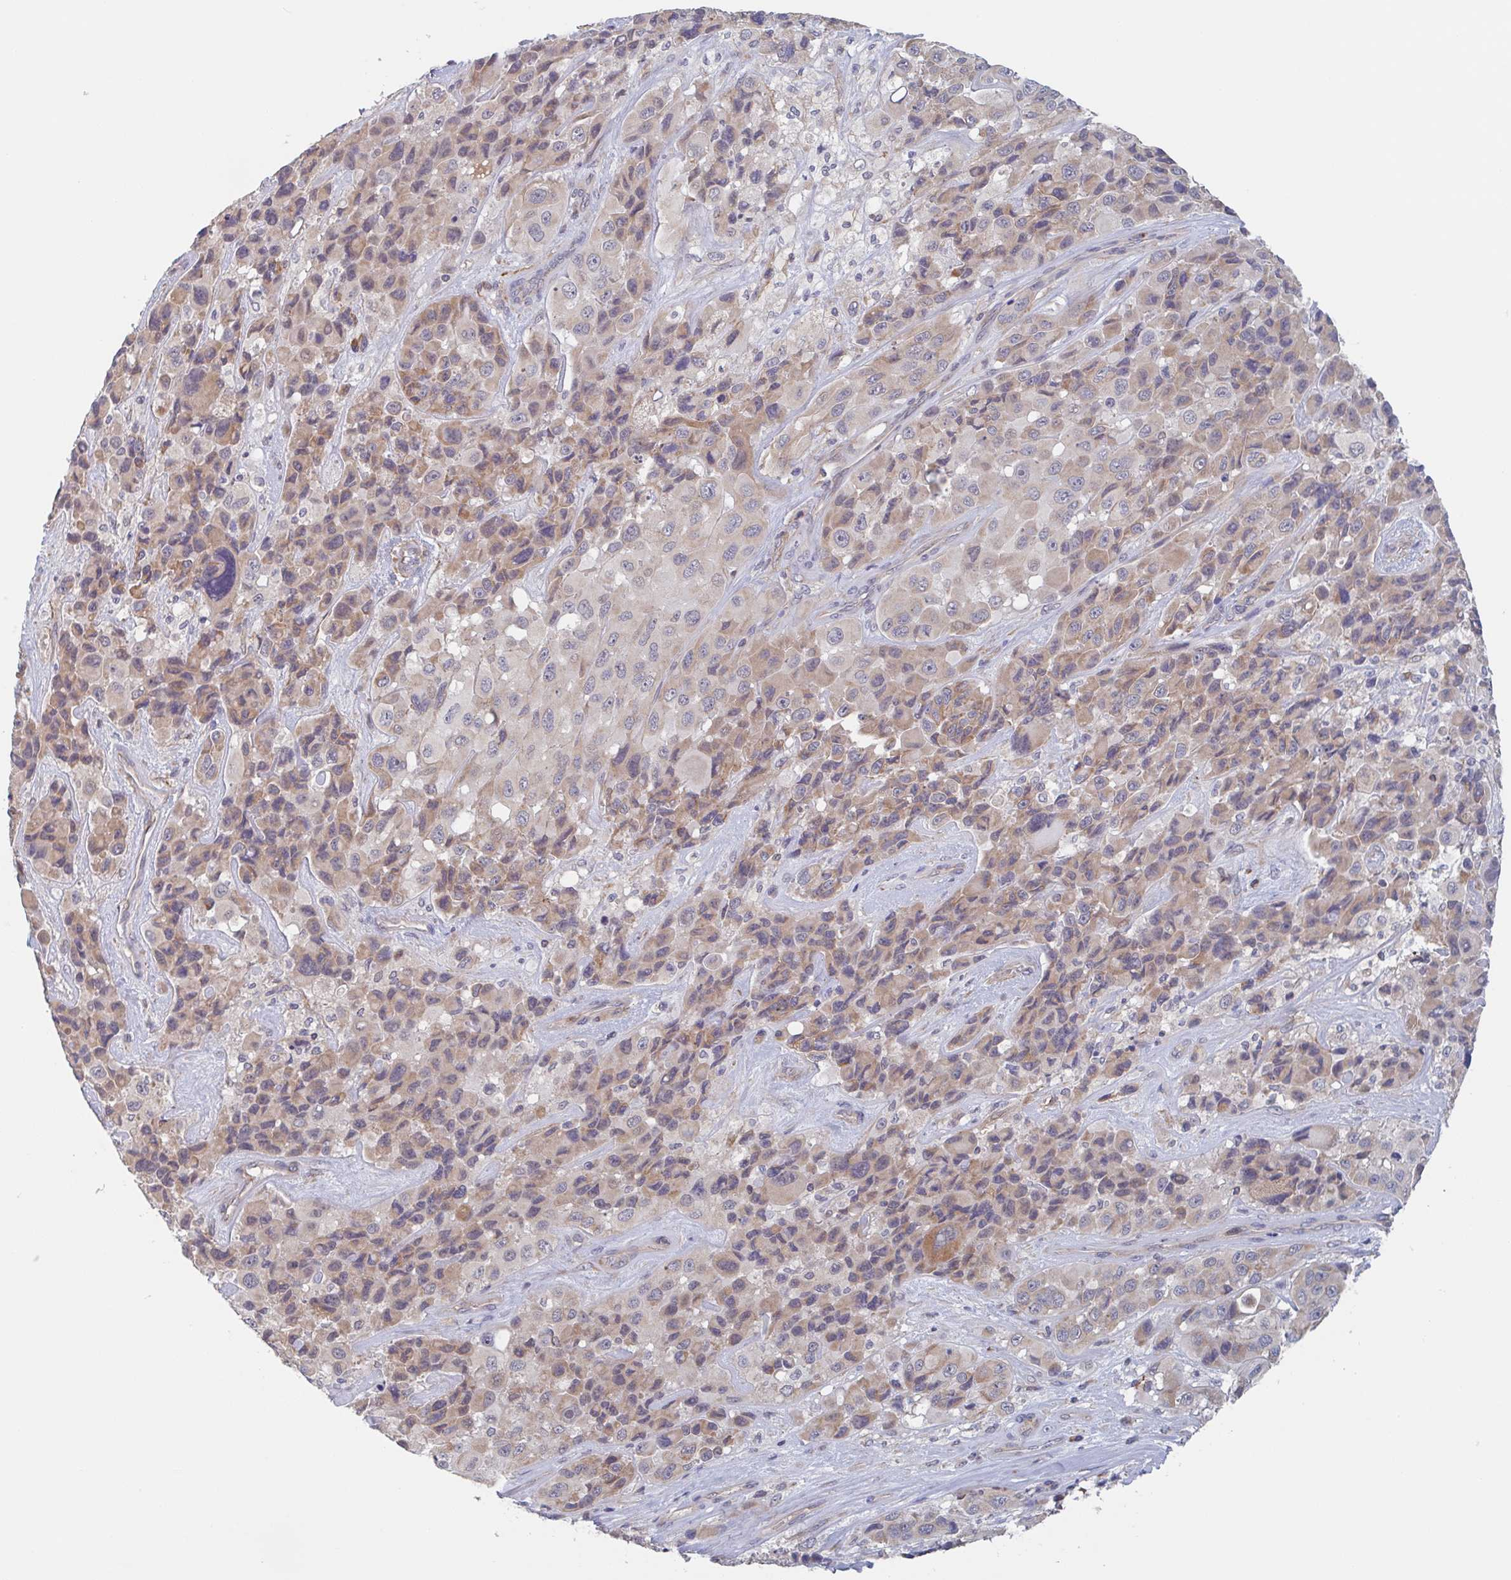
{"staining": {"intensity": "weak", "quantity": ">75%", "location": "cytoplasmic/membranous"}, "tissue": "melanoma", "cell_type": "Tumor cells", "image_type": "cancer", "snomed": [{"axis": "morphology", "description": "Malignant melanoma, Metastatic site"}, {"axis": "topography", "description": "Lymph node"}], "caption": "High-magnification brightfield microscopy of melanoma stained with DAB (brown) and counterstained with hematoxylin (blue). tumor cells exhibit weak cytoplasmic/membranous positivity is appreciated in about>75% of cells. The protein is shown in brown color, while the nuclei are stained blue.", "gene": "SURF1", "patient": {"sex": "female", "age": 65}}